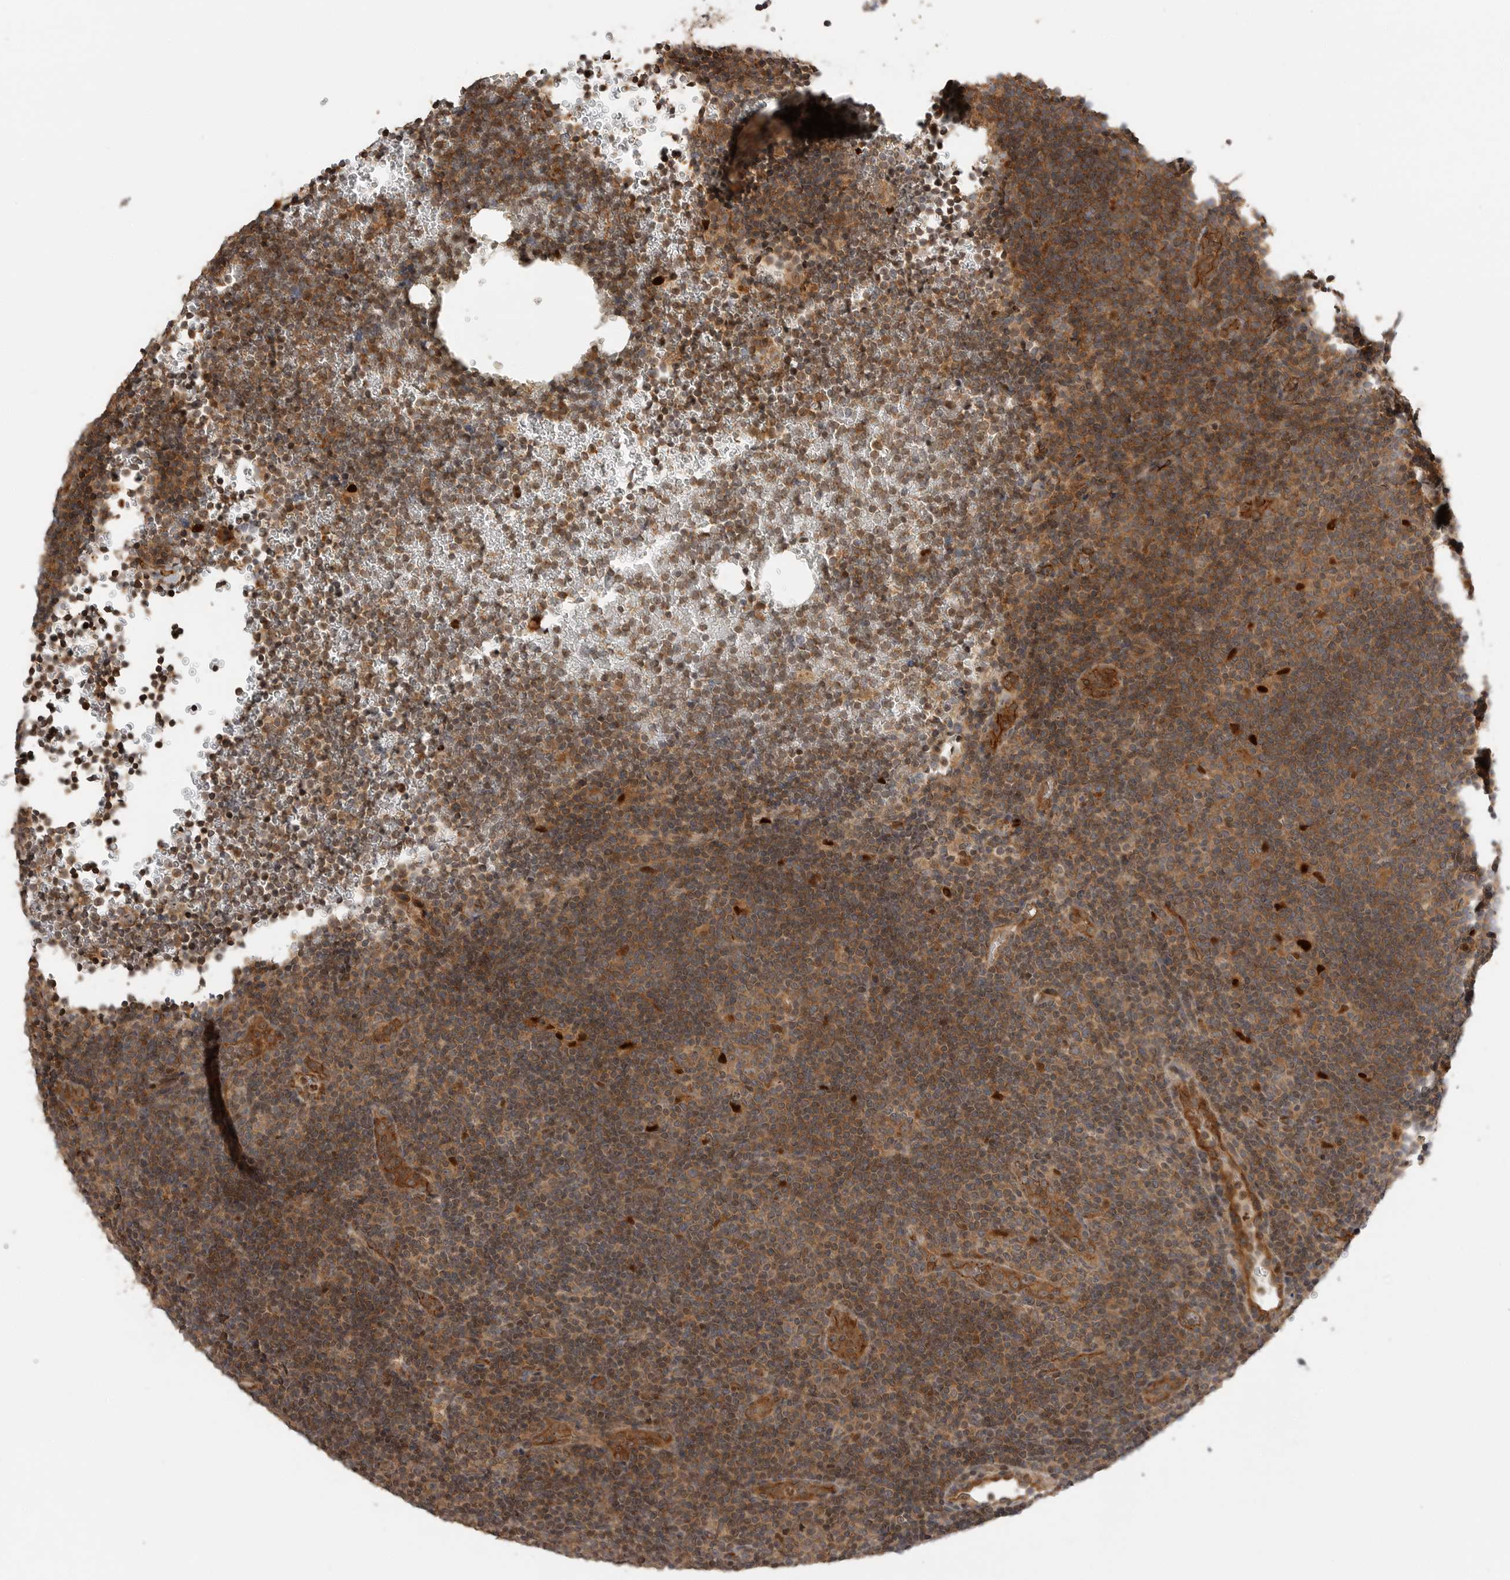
{"staining": {"intensity": "moderate", "quantity": ">75%", "location": "cytoplasmic/membranous,nuclear"}, "tissue": "lymphoma", "cell_type": "Tumor cells", "image_type": "cancer", "snomed": [{"axis": "morphology", "description": "Hodgkin's disease, NOS"}, {"axis": "topography", "description": "Lymph node"}], "caption": "Protein analysis of Hodgkin's disease tissue exhibits moderate cytoplasmic/membranous and nuclear staining in approximately >75% of tumor cells.", "gene": "STRAP", "patient": {"sex": "female", "age": 57}}